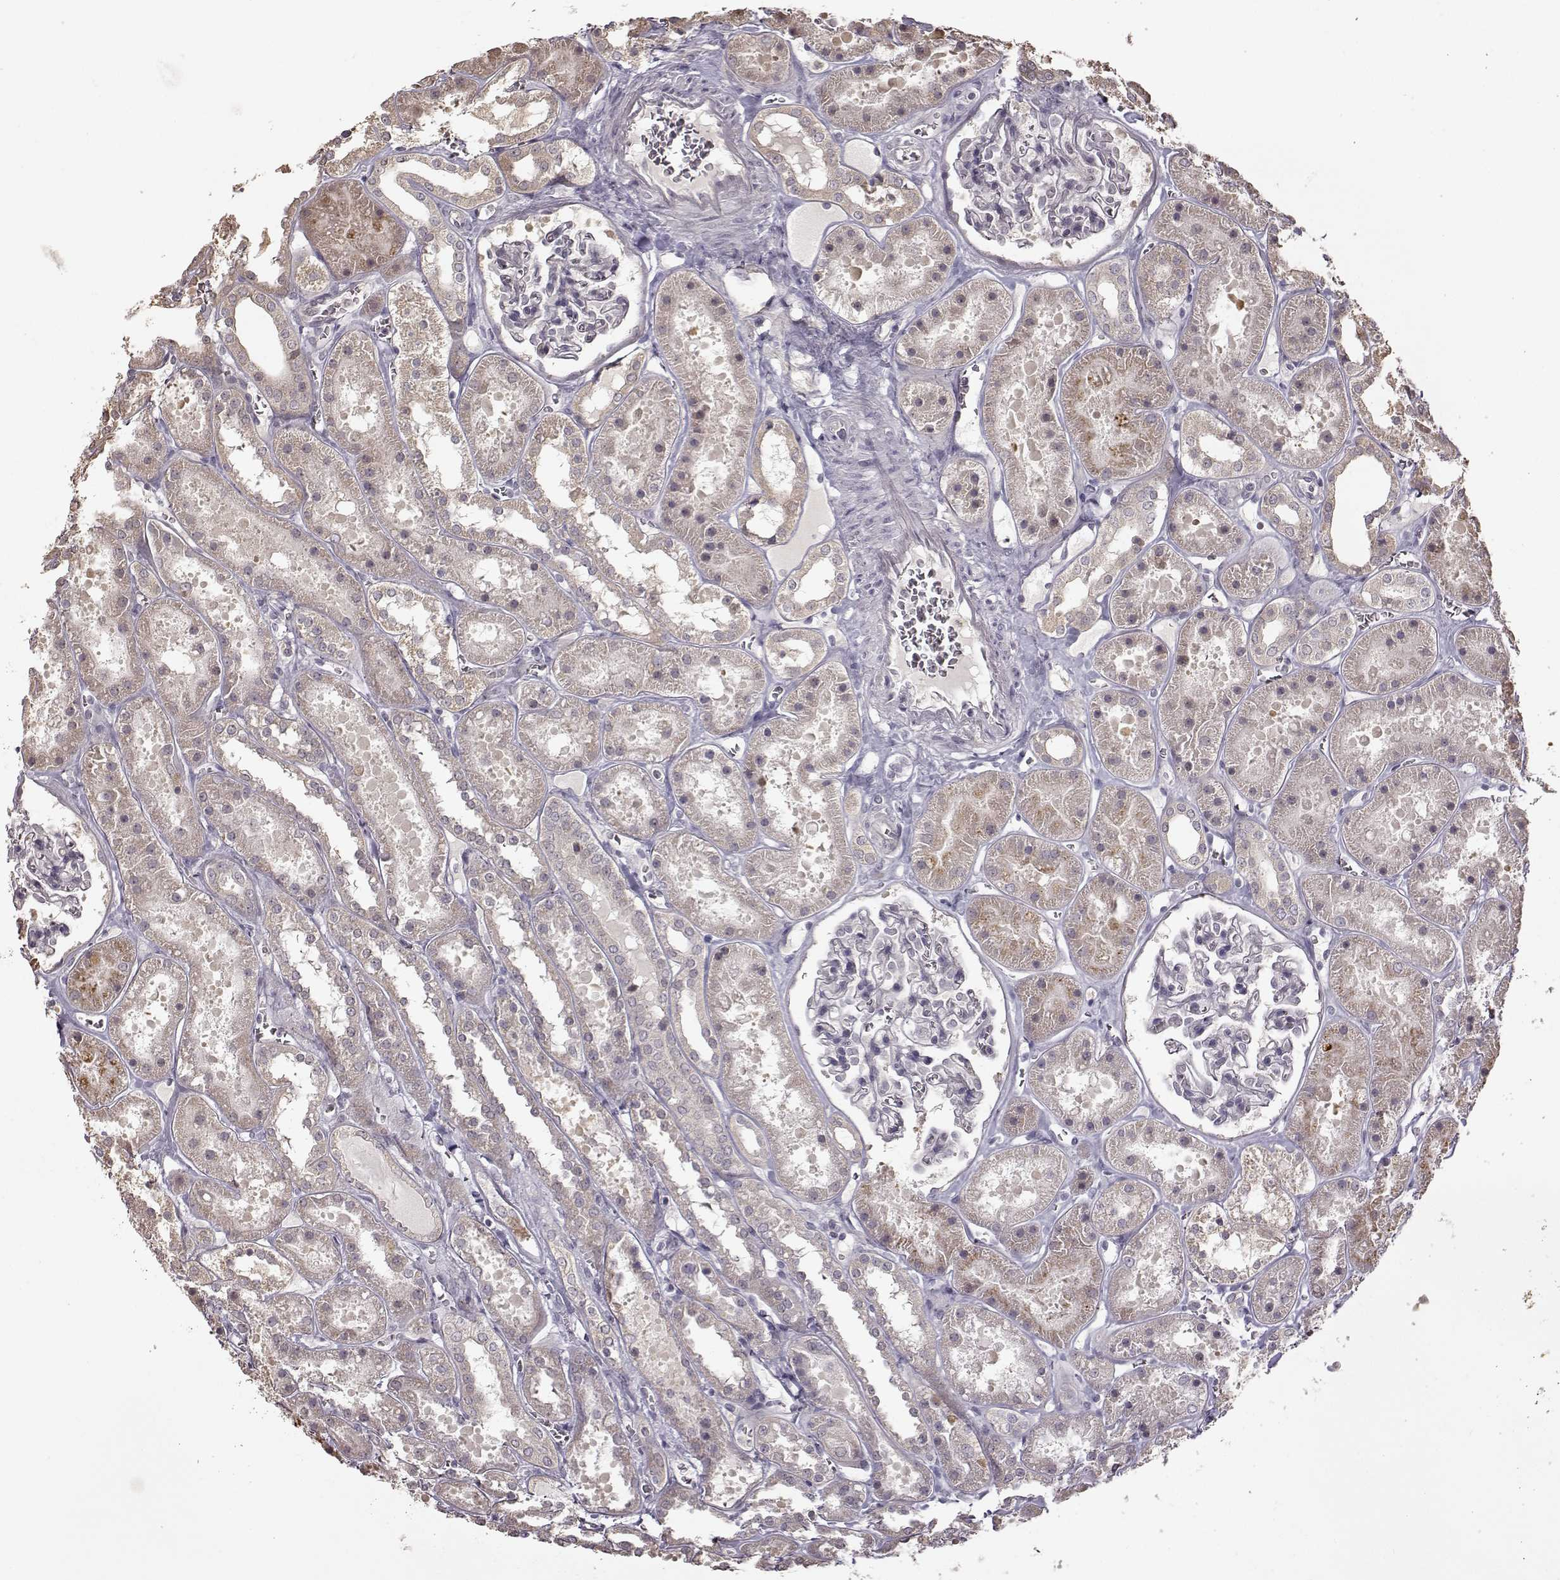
{"staining": {"intensity": "negative", "quantity": "none", "location": "none"}, "tissue": "kidney", "cell_type": "Cells in glomeruli", "image_type": "normal", "snomed": [{"axis": "morphology", "description": "Normal tissue, NOS"}, {"axis": "topography", "description": "Kidney"}], "caption": "This is an immunohistochemistry (IHC) image of normal human kidney. There is no expression in cells in glomeruli.", "gene": "CRB1", "patient": {"sex": "female", "age": 41}}